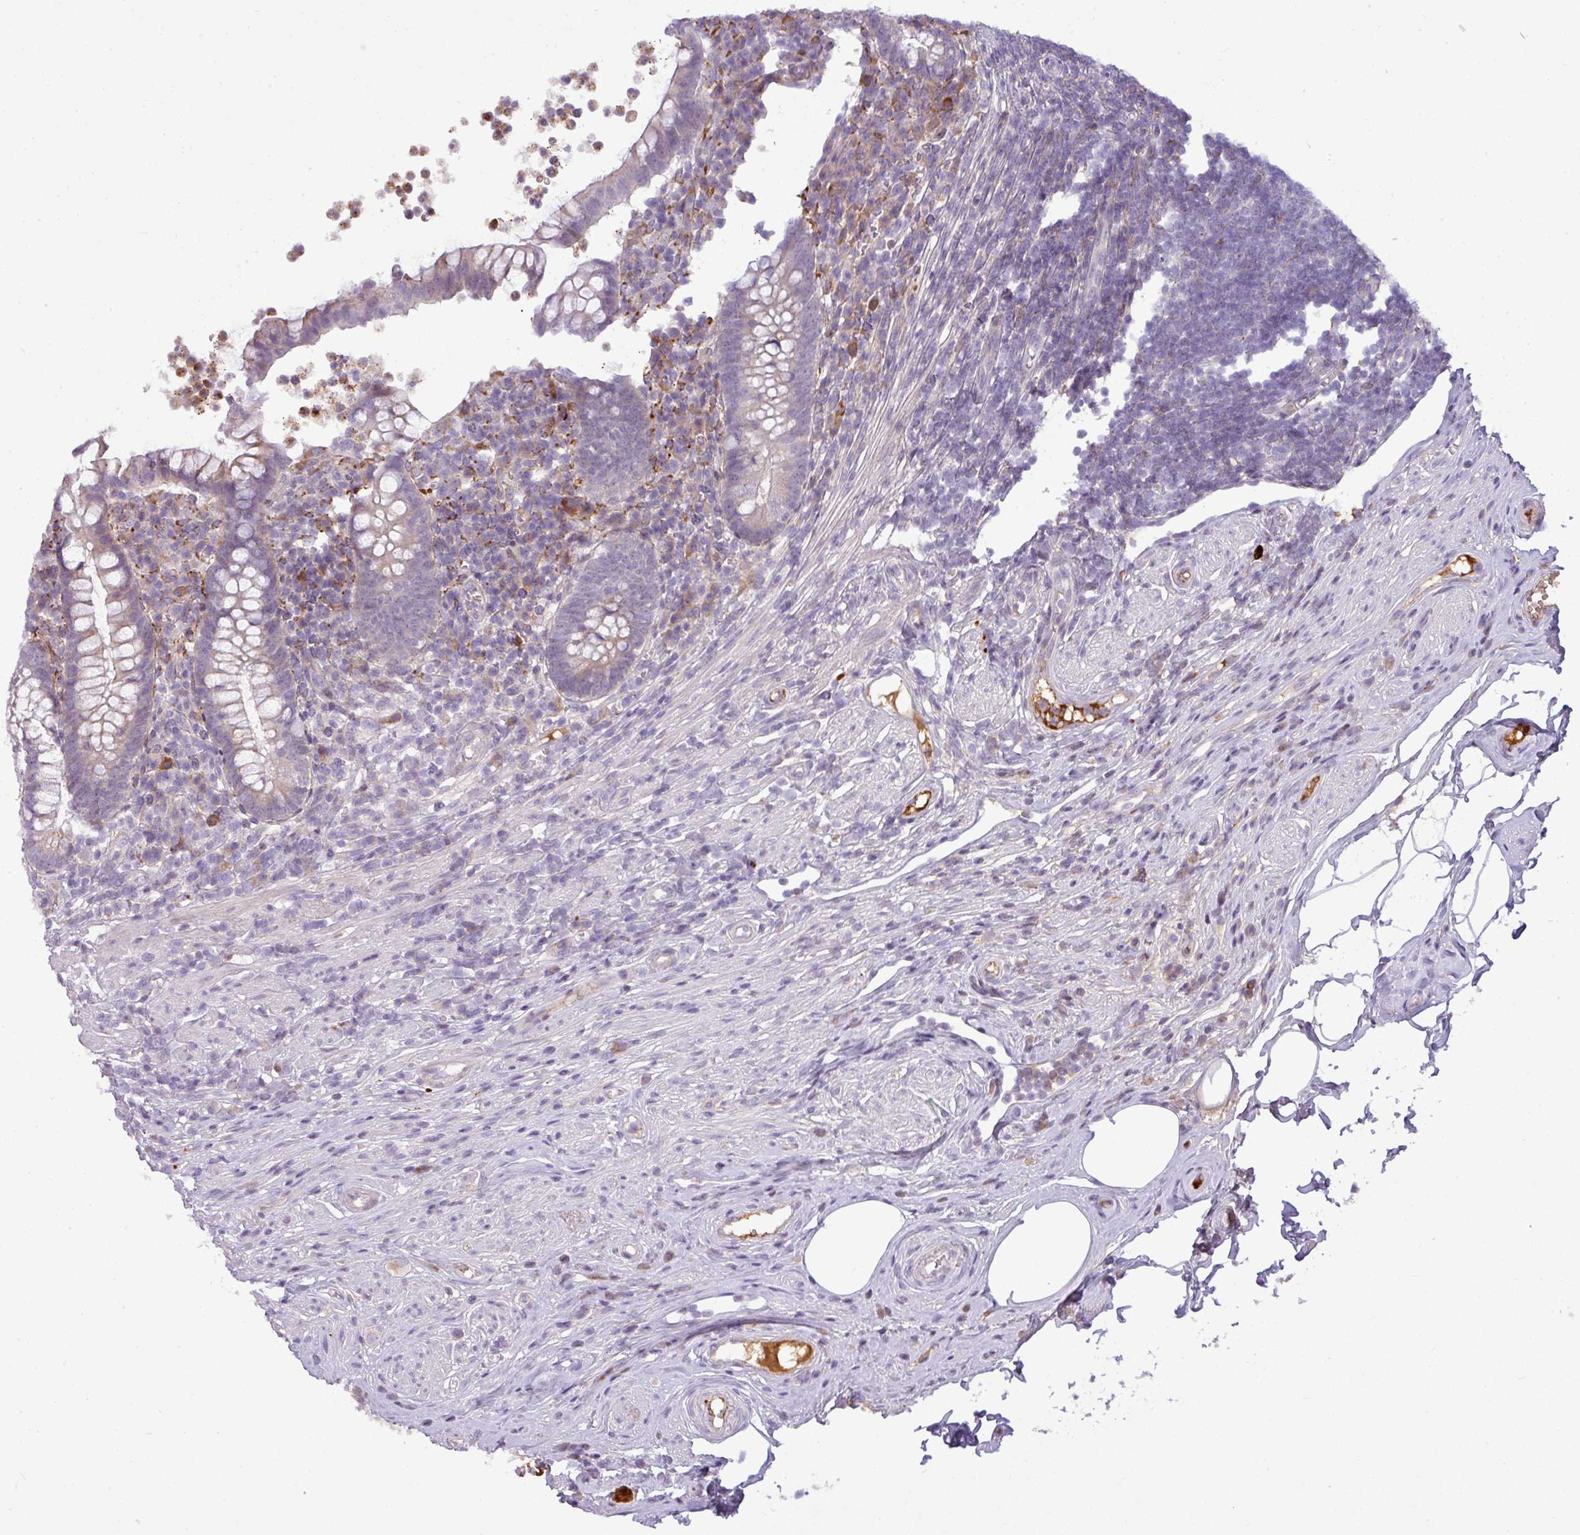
{"staining": {"intensity": "moderate", "quantity": "<25%", "location": "cytoplasmic/membranous"}, "tissue": "appendix", "cell_type": "Glandular cells", "image_type": "normal", "snomed": [{"axis": "morphology", "description": "Normal tissue, NOS"}, {"axis": "topography", "description": "Appendix"}], "caption": "Immunohistochemical staining of normal human appendix exhibits low levels of moderate cytoplasmic/membranous positivity in approximately <25% of glandular cells. (Brightfield microscopy of DAB IHC at high magnification).", "gene": "C4A", "patient": {"sex": "female", "age": 56}}